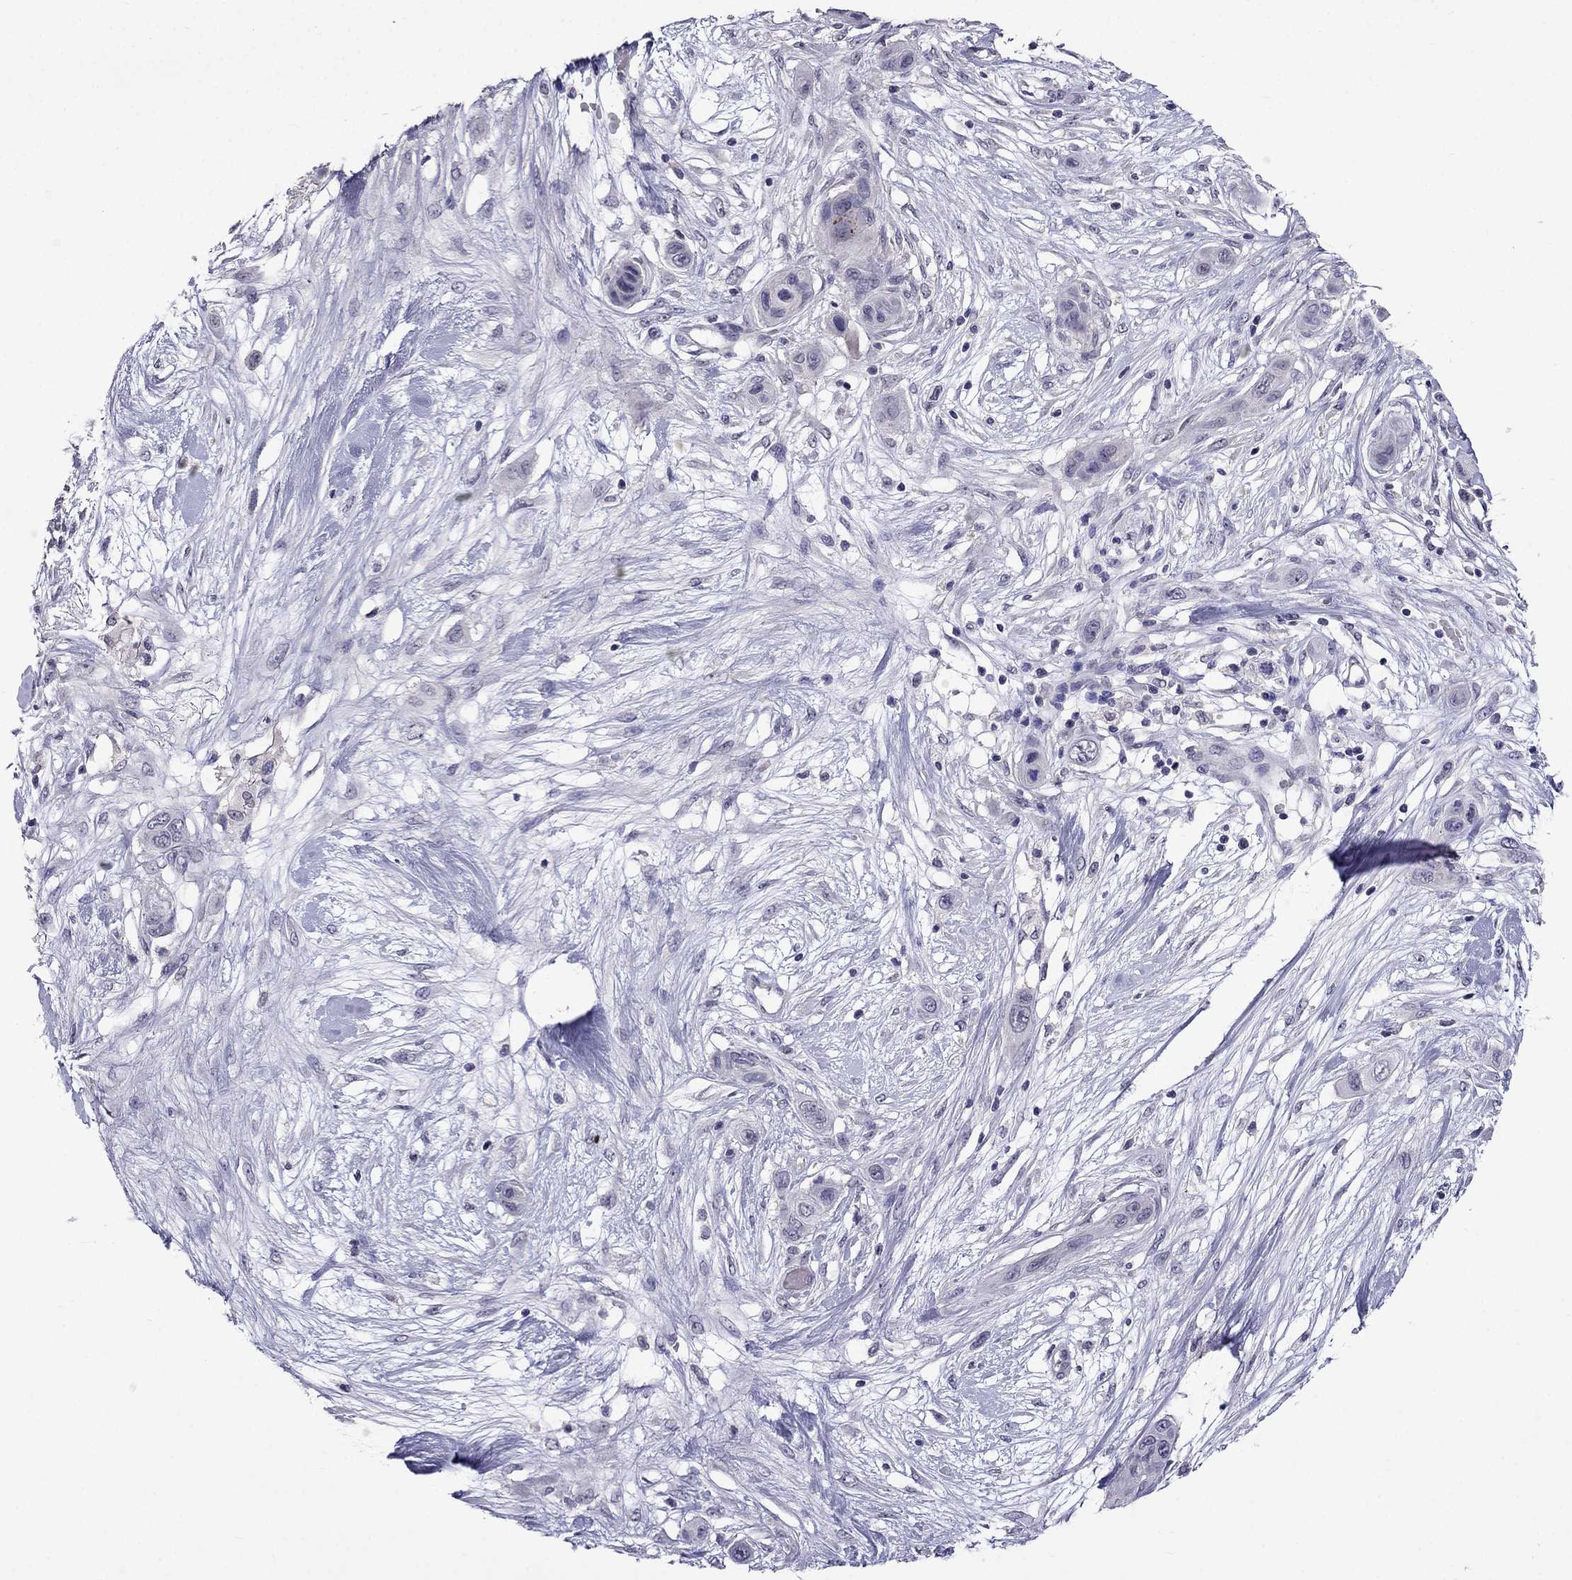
{"staining": {"intensity": "negative", "quantity": "none", "location": "none"}, "tissue": "skin cancer", "cell_type": "Tumor cells", "image_type": "cancer", "snomed": [{"axis": "morphology", "description": "Squamous cell carcinoma, NOS"}, {"axis": "topography", "description": "Skin"}], "caption": "The micrograph shows no significant expression in tumor cells of skin squamous cell carcinoma.", "gene": "AQP9", "patient": {"sex": "male", "age": 79}}